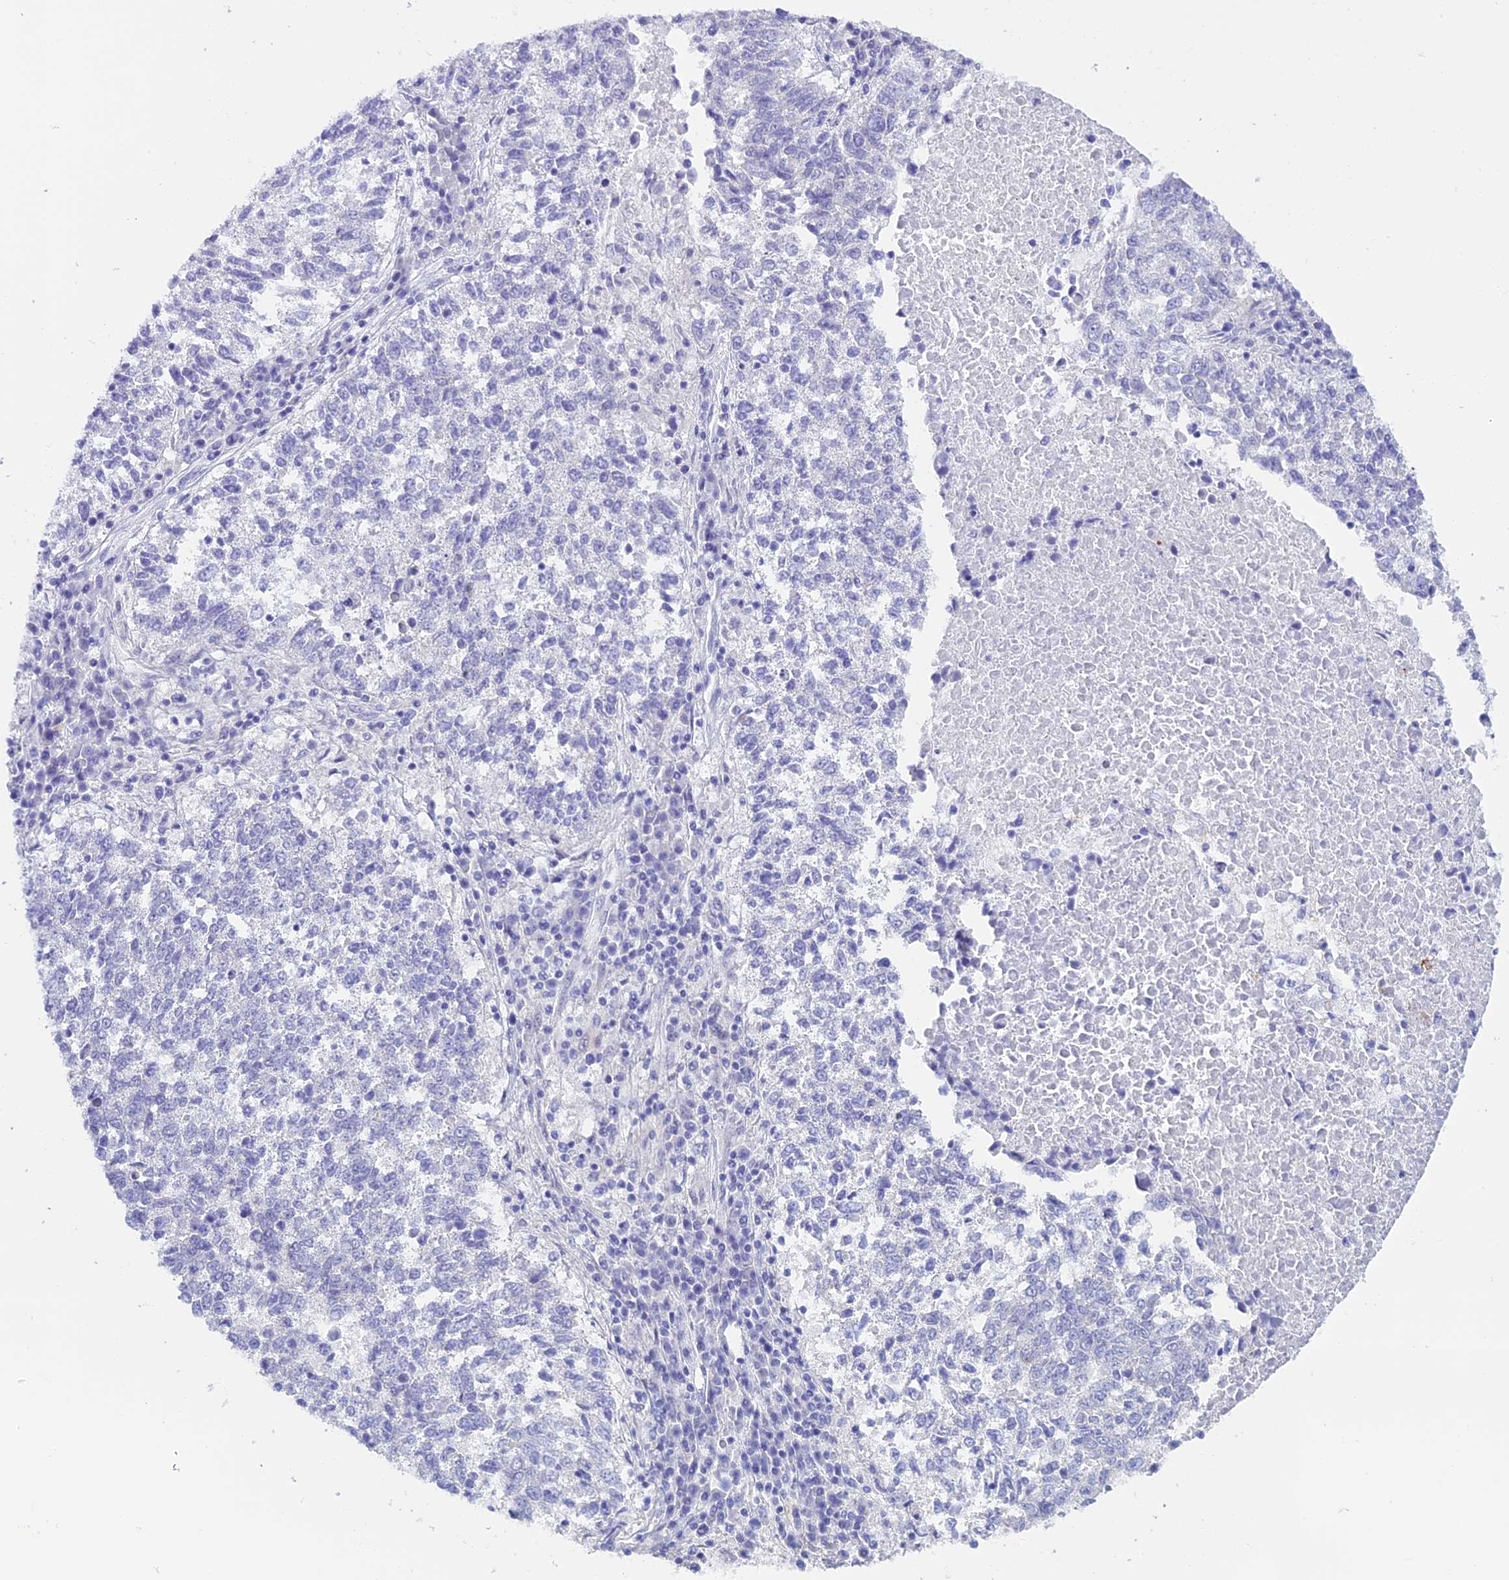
{"staining": {"intensity": "negative", "quantity": "none", "location": "none"}, "tissue": "lung cancer", "cell_type": "Tumor cells", "image_type": "cancer", "snomed": [{"axis": "morphology", "description": "Squamous cell carcinoma, NOS"}, {"axis": "topography", "description": "Lung"}], "caption": "A high-resolution histopathology image shows immunohistochemistry (IHC) staining of lung cancer, which displays no significant positivity in tumor cells.", "gene": "RASGEF1B", "patient": {"sex": "male", "age": 73}}